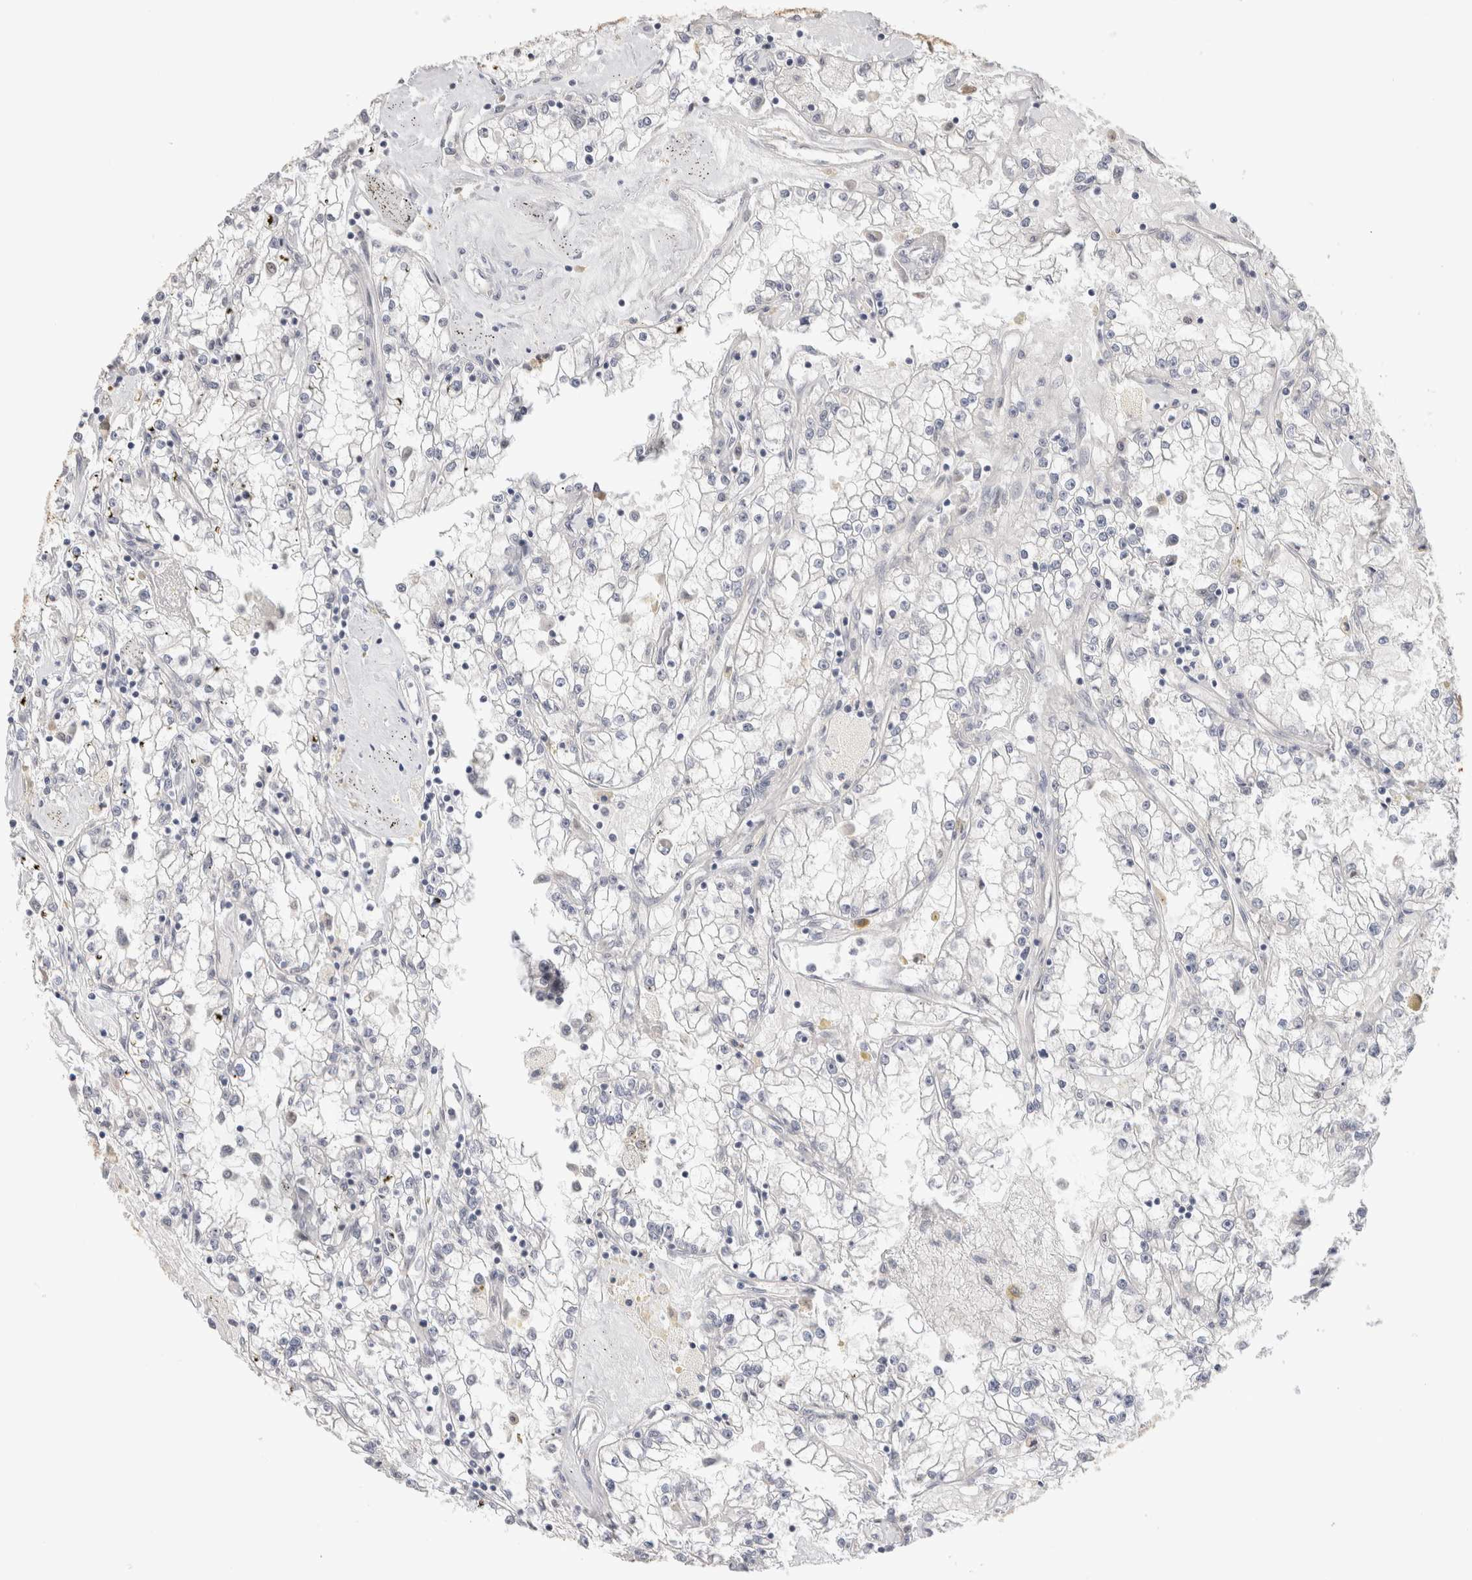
{"staining": {"intensity": "negative", "quantity": "none", "location": "none"}, "tissue": "renal cancer", "cell_type": "Tumor cells", "image_type": "cancer", "snomed": [{"axis": "morphology", "description": "Adenocarcinoma, NOS"}, {"axis": "topography", "description": "Kidney"}], "caption": "The histopathology image exhibits no significant positivity in tumor cells of renal adenocarcinoma. The staining was performed using DAB (3,3'-diaminobenzidine) to visualize the protein expression in brown, while the nuclei were stained in blue with hematoxylin (Magnification: 20x).", "gene": "HDLBP", "patient": {"sex": "male", "age": 56}}